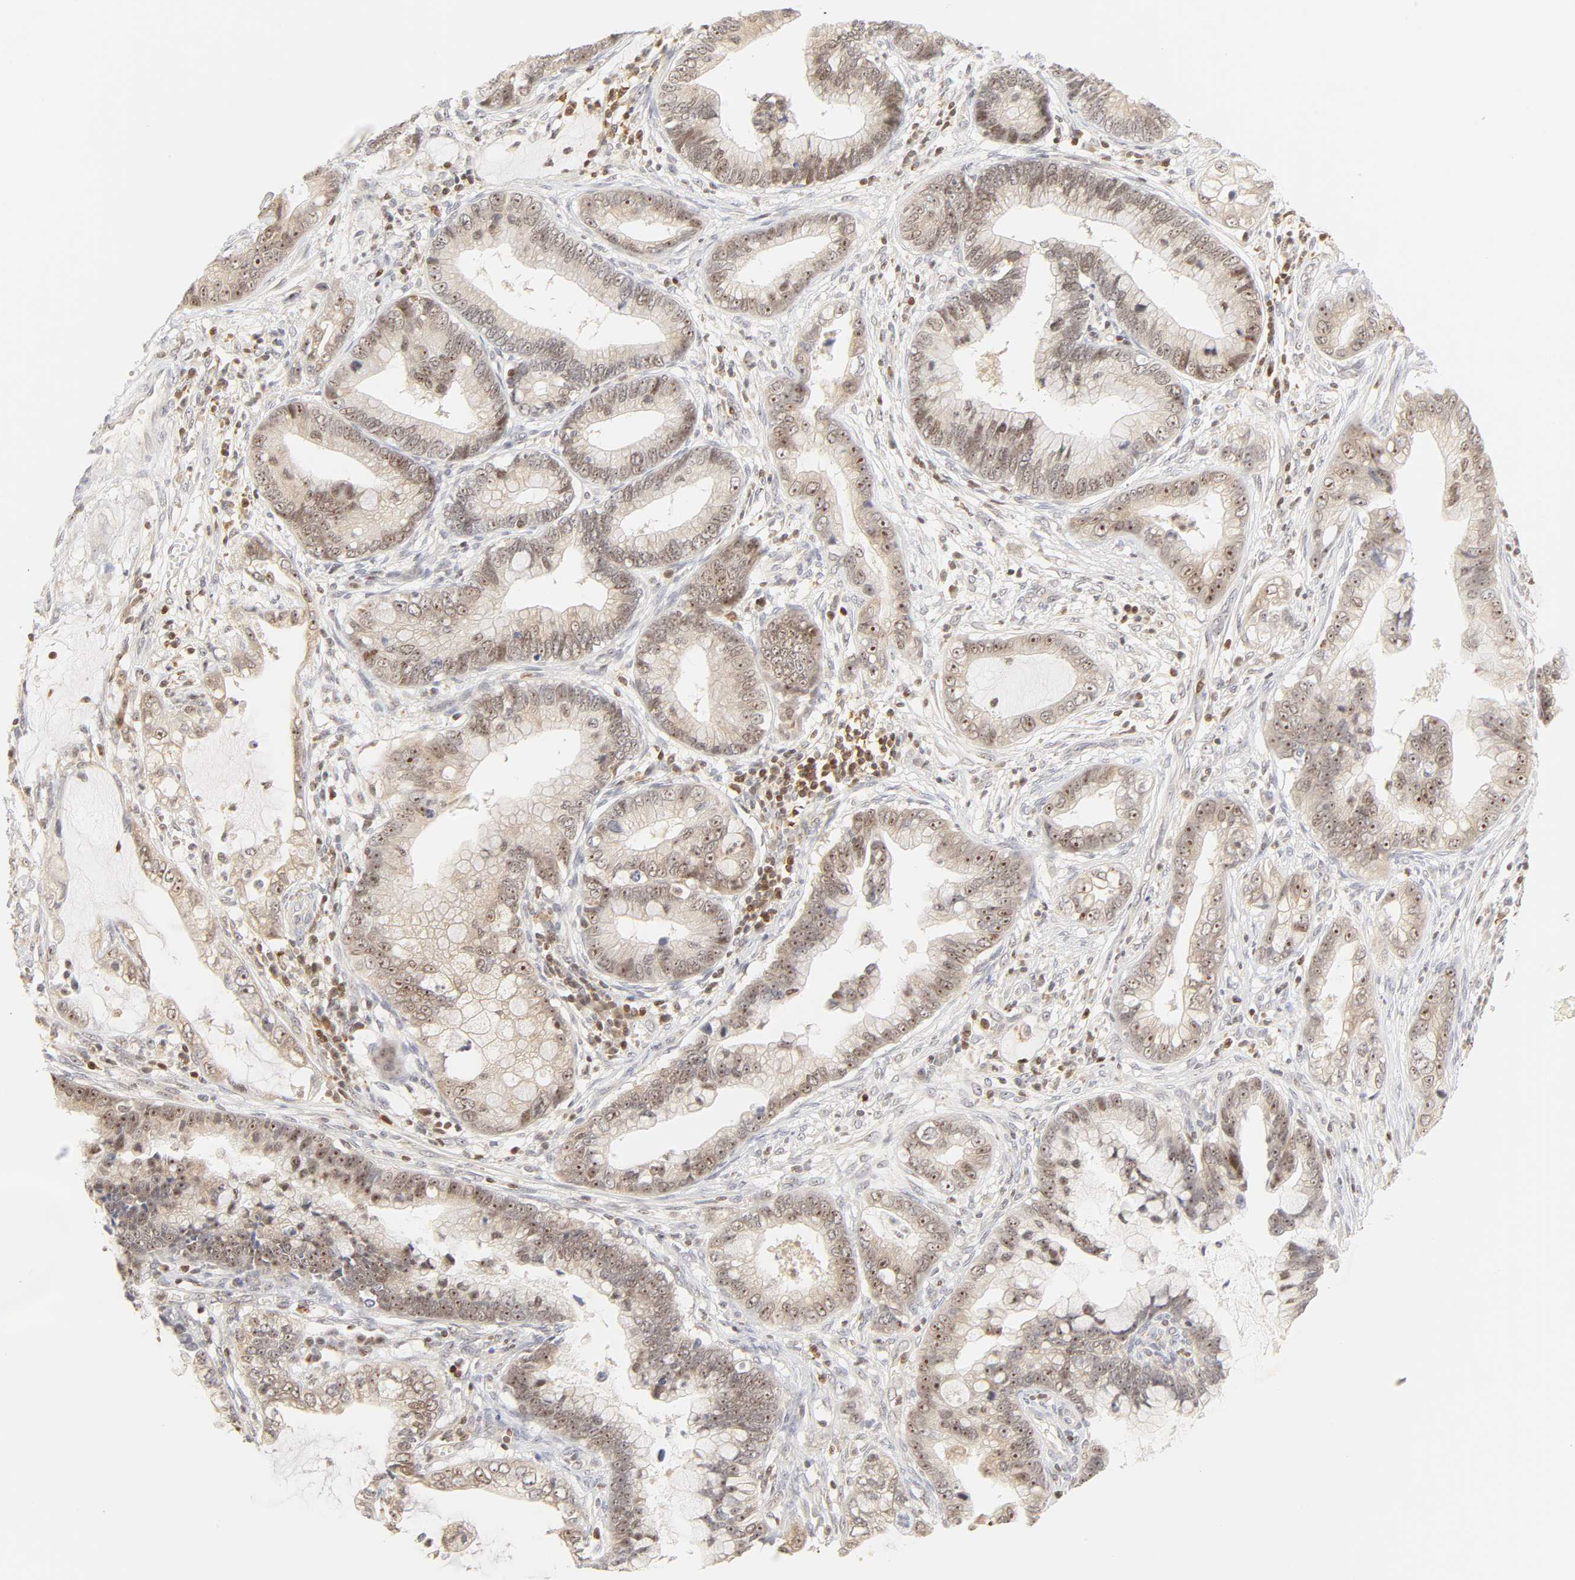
{"staining": {"intensity": "moderate", "quantity": "25%-75%", "location": "cytoplasmic/membranous,nuclear"}, "tissue": "cervical cancer", "cell_type": "Tumor cells", "image_type": "cancer", "snomed": [{"axis": "morphology", "description": "Adenocarcinoma, NOS"}, {"axis": "topography", "description": "Cervix"}], "caption": "The micrograph shows staining of adenocarcinoma (cervical), revealing moderate cytoplasmic/membranous and nuclear protein positivity (brown color) within tumor cells.", "gene": "KIF2A", "patient": {"sex": "female", "age": 44}}